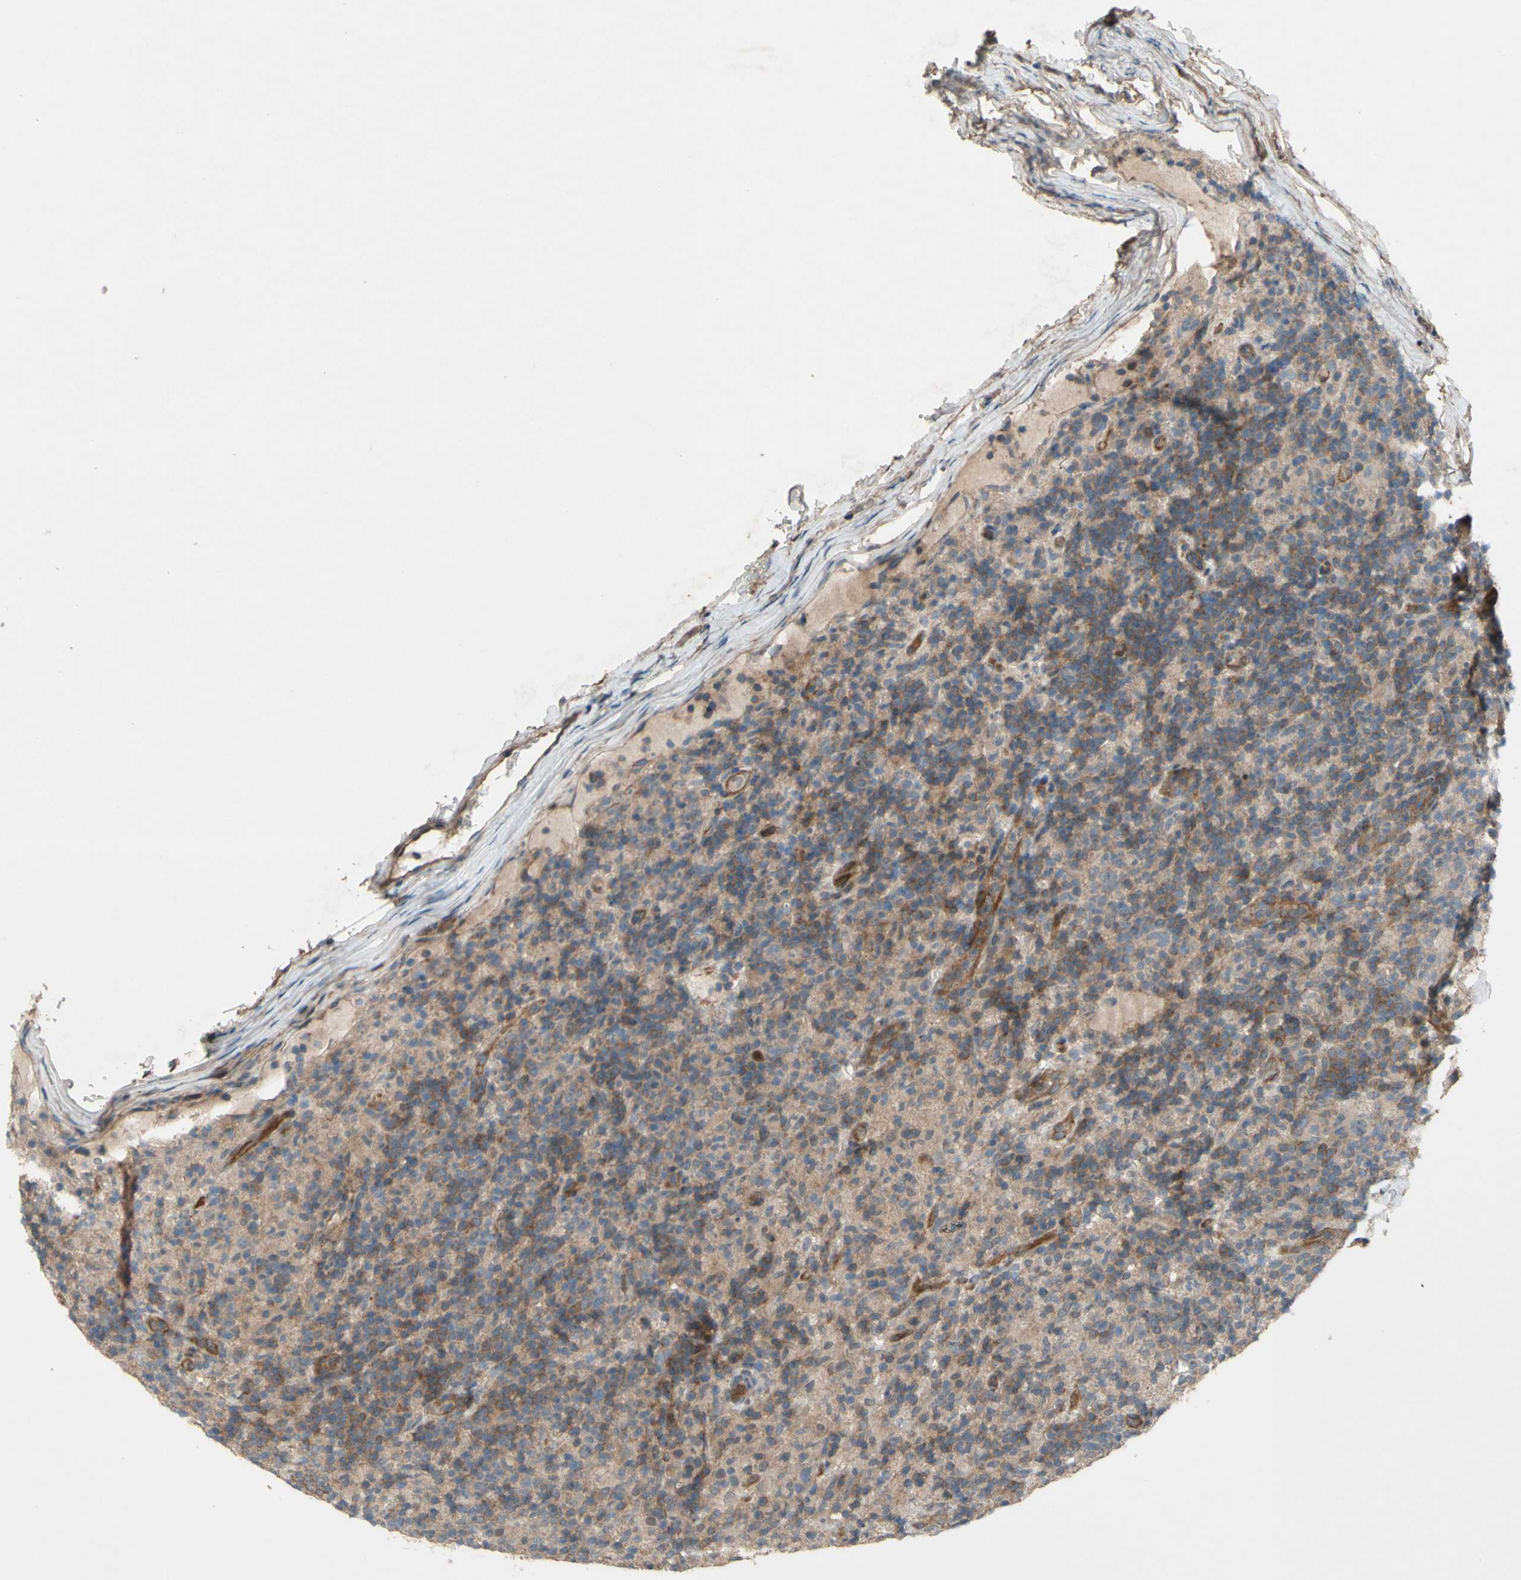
{"staining": {"intensity": "weak", "quantity": ">75%", "location": "cytoplasmic/membranous"}, "tissue": "lymphoma", "cell_type": "Tumor cells", "image_type": "cancer", "snomed": [{"axis": "morphology", "description": "Hodgkin's disease, NOS"}, {"axis": "topography", "description": "Lymph node"}], "caption": "This is a micrograph of immunohistochemistry (IHC) staining of Hodgkin's disease, which shows weak positivity in the cytoplasmic/membranous of tumor cells.", "gene": "SHROOM4", "patient": {"sex": "male", "age": 70}}